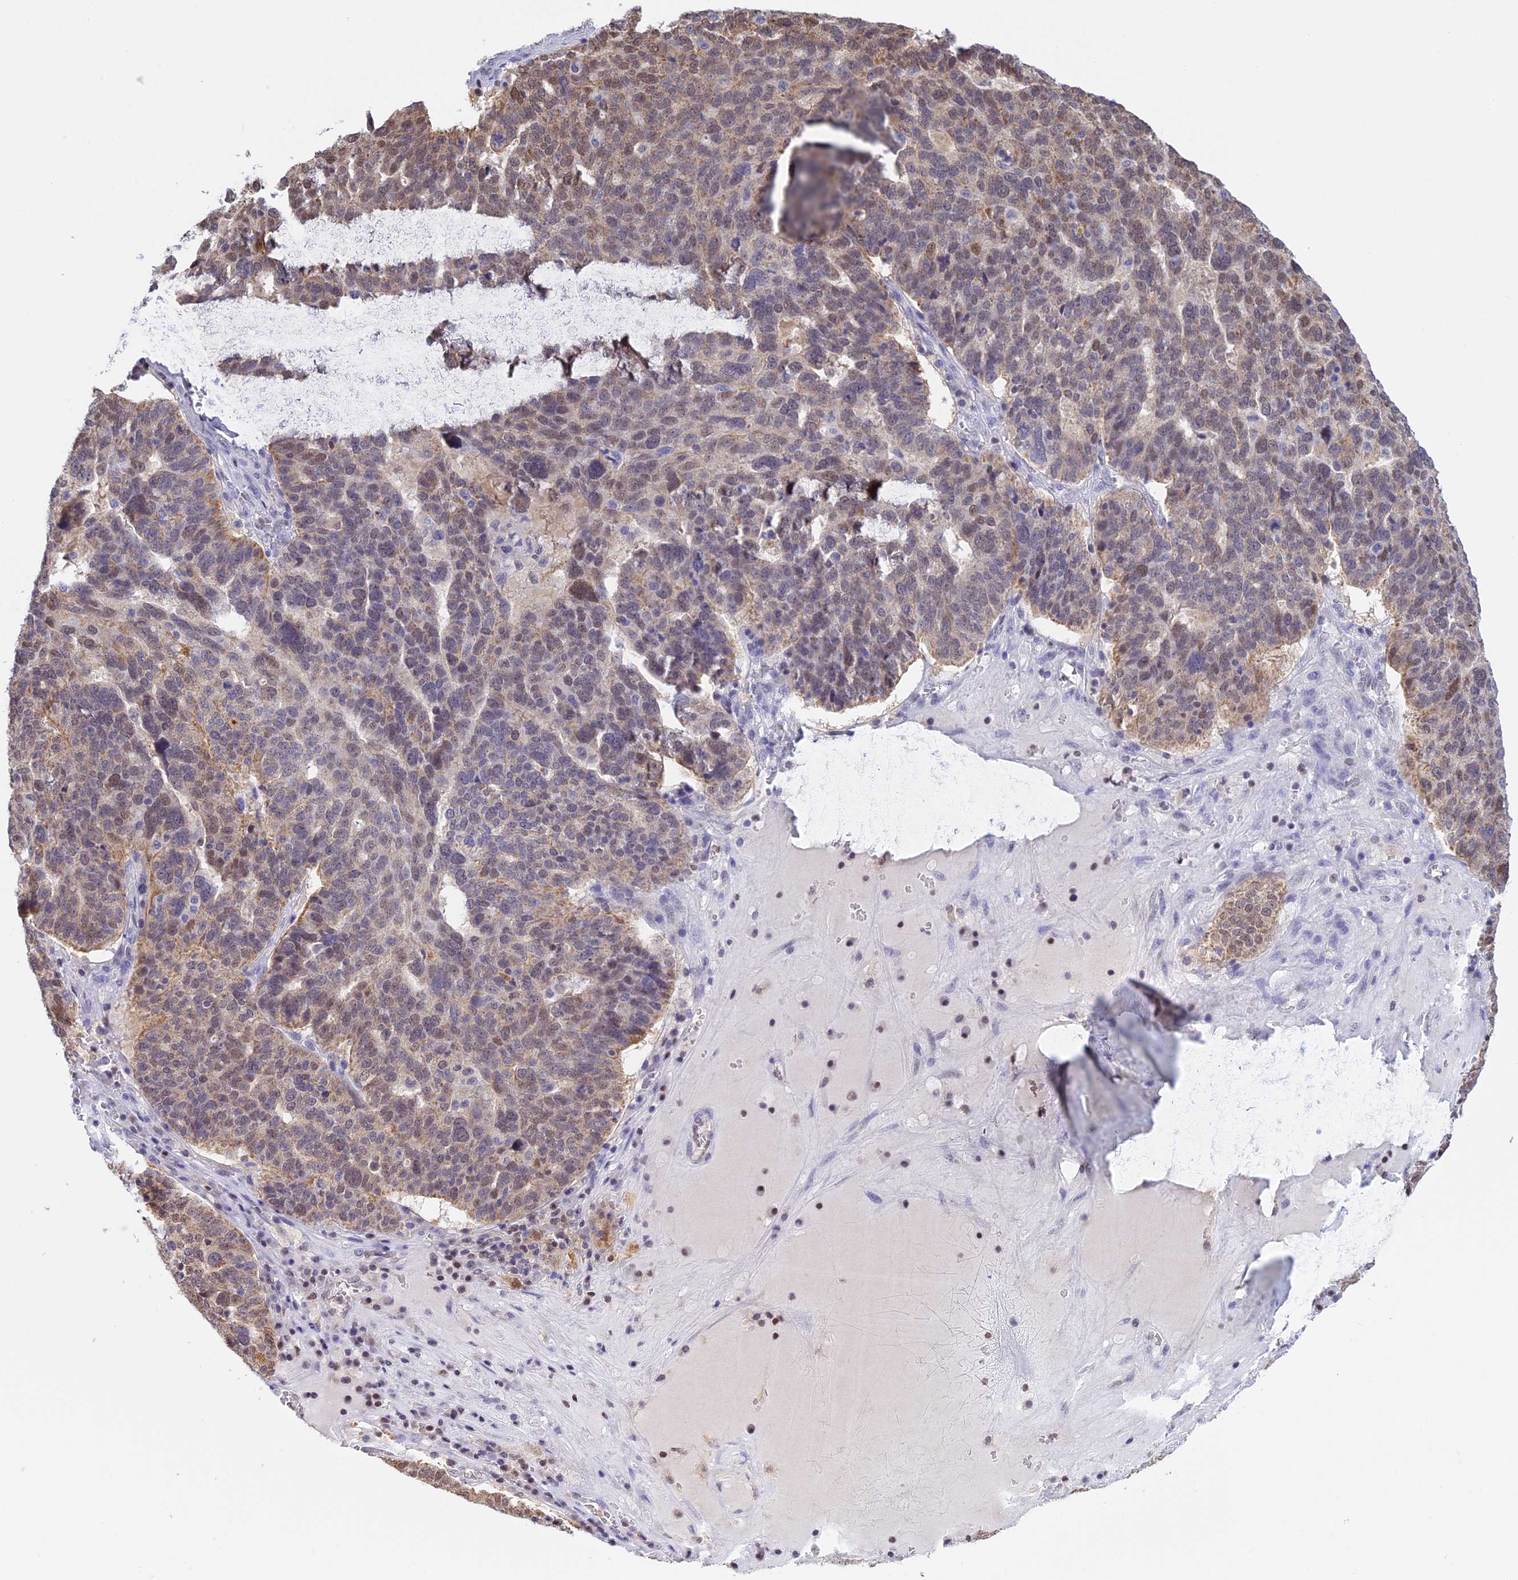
{"staining": {"intensity": "weak", "quantity": "25%-75%", "location": "cytoplasmic/membranous,nuclear"}, "tissue": "ovarian cancer", "cell_type": "Tumor cells", "image_type": "cancer", "snomed": [{"axis": "morphology", "description": "Cystadenocarcinoma, serous, NOS"}, {"axis": "topography", "description": "Ovary"}], "caption": "An immunohistochemistry (IHC) micrograph of neoplastic tissue is shown. Protein staining in brown labels weak cytoplasmic/membranous and nuclear positivity in ovarian cancer (serous cystadenocarcinoma) within tumor cells. The staining was performed using DAB to visualize the protein expression in brown, while the nuclei were stained in blue with hematoxylin (Magnification: 20x).", "gene": "IZUMO2", "patient": {"sex": "female", "age": 59}}